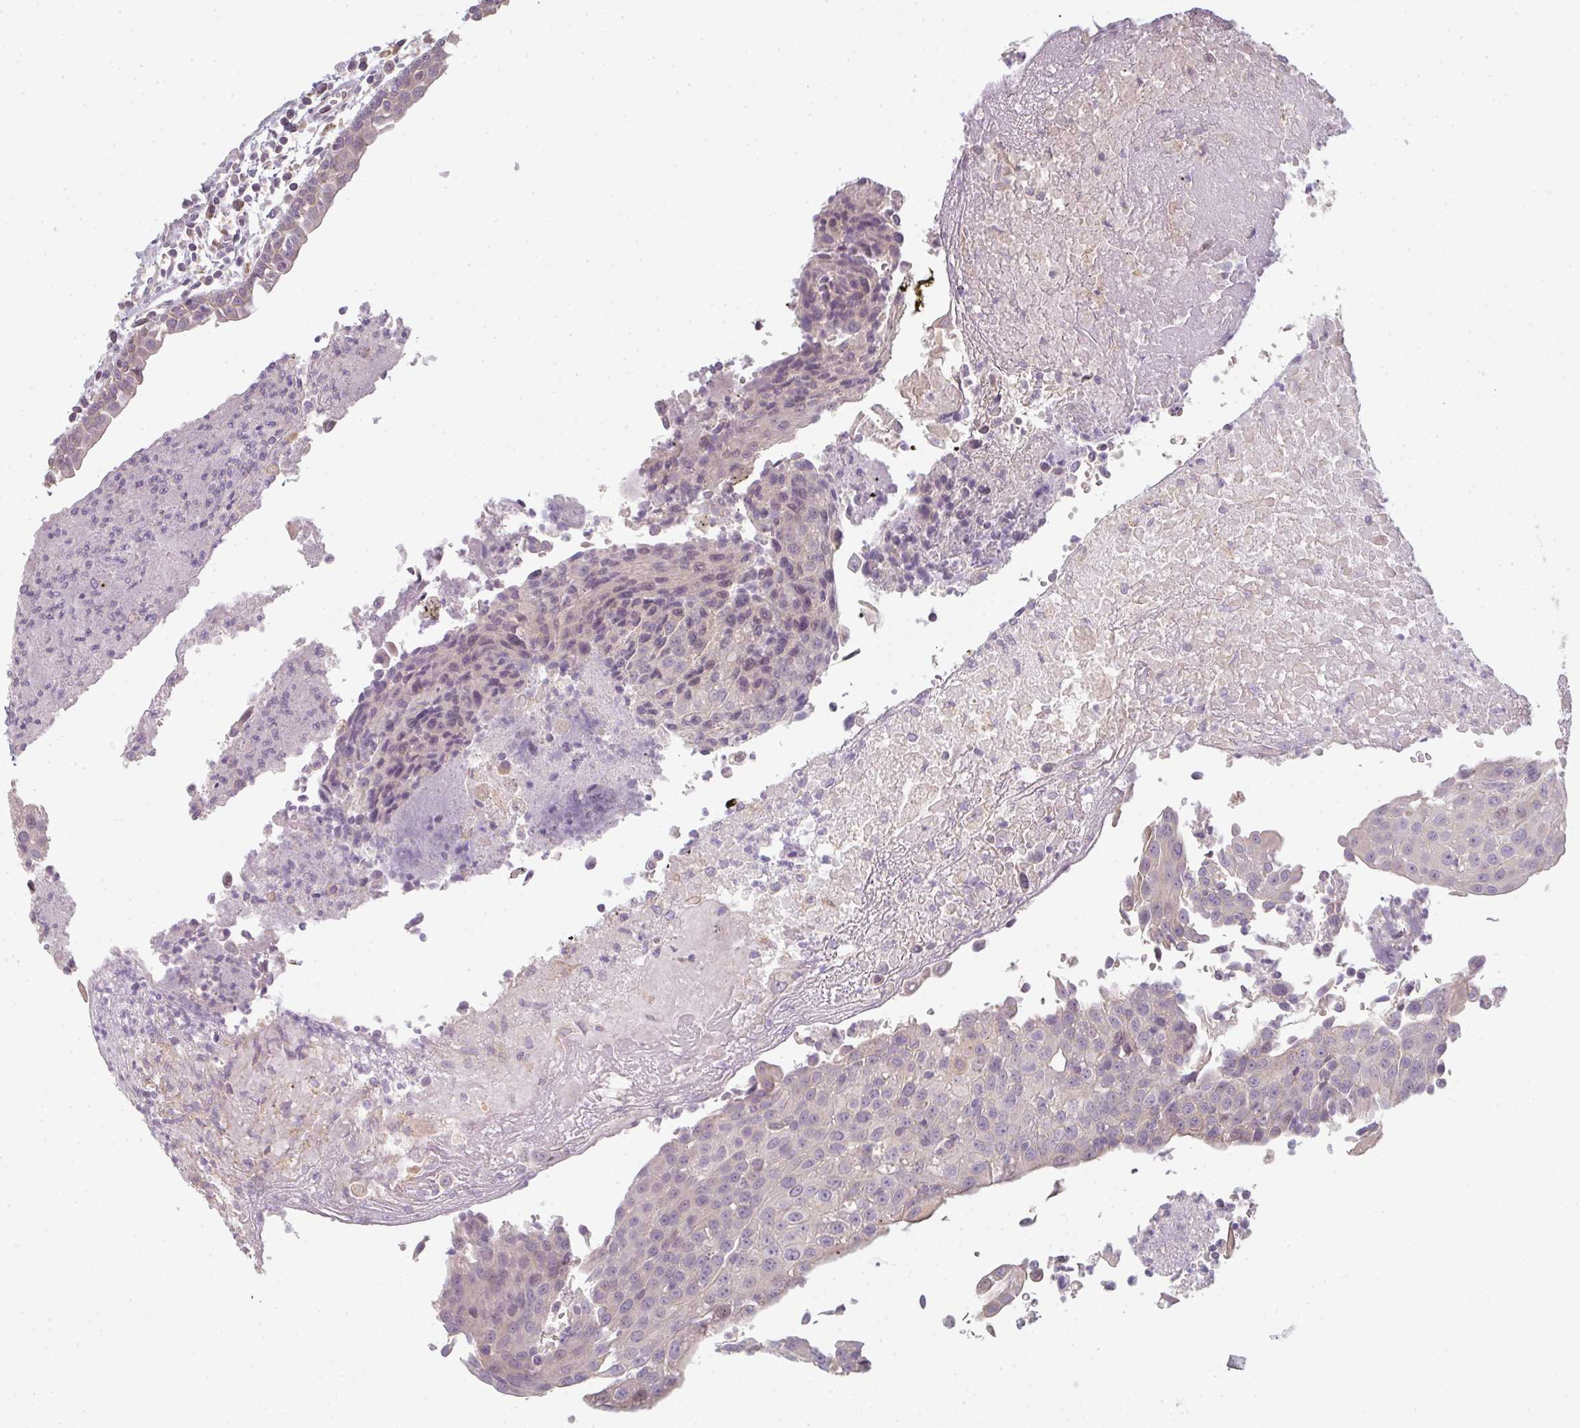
{"staining": {"intensity": "negative", "quantity": "none", "location": "none"}, "tissue": "urothelial cancer", "cell_type": "Tumor cells", "image_type": "cancer", "snomed": [{"axis": "morphology", "description": "Urothelial carcinoma, High grade"}, {"axis": "topography", "description": "Urinary bladder"}], "caption": "Immunohistochemical staining of human urothelial cancer demonstrates no significant expression in tumor cells.", "gene": "TMEM237", "patient": {"sex": "female", "age": 85}}